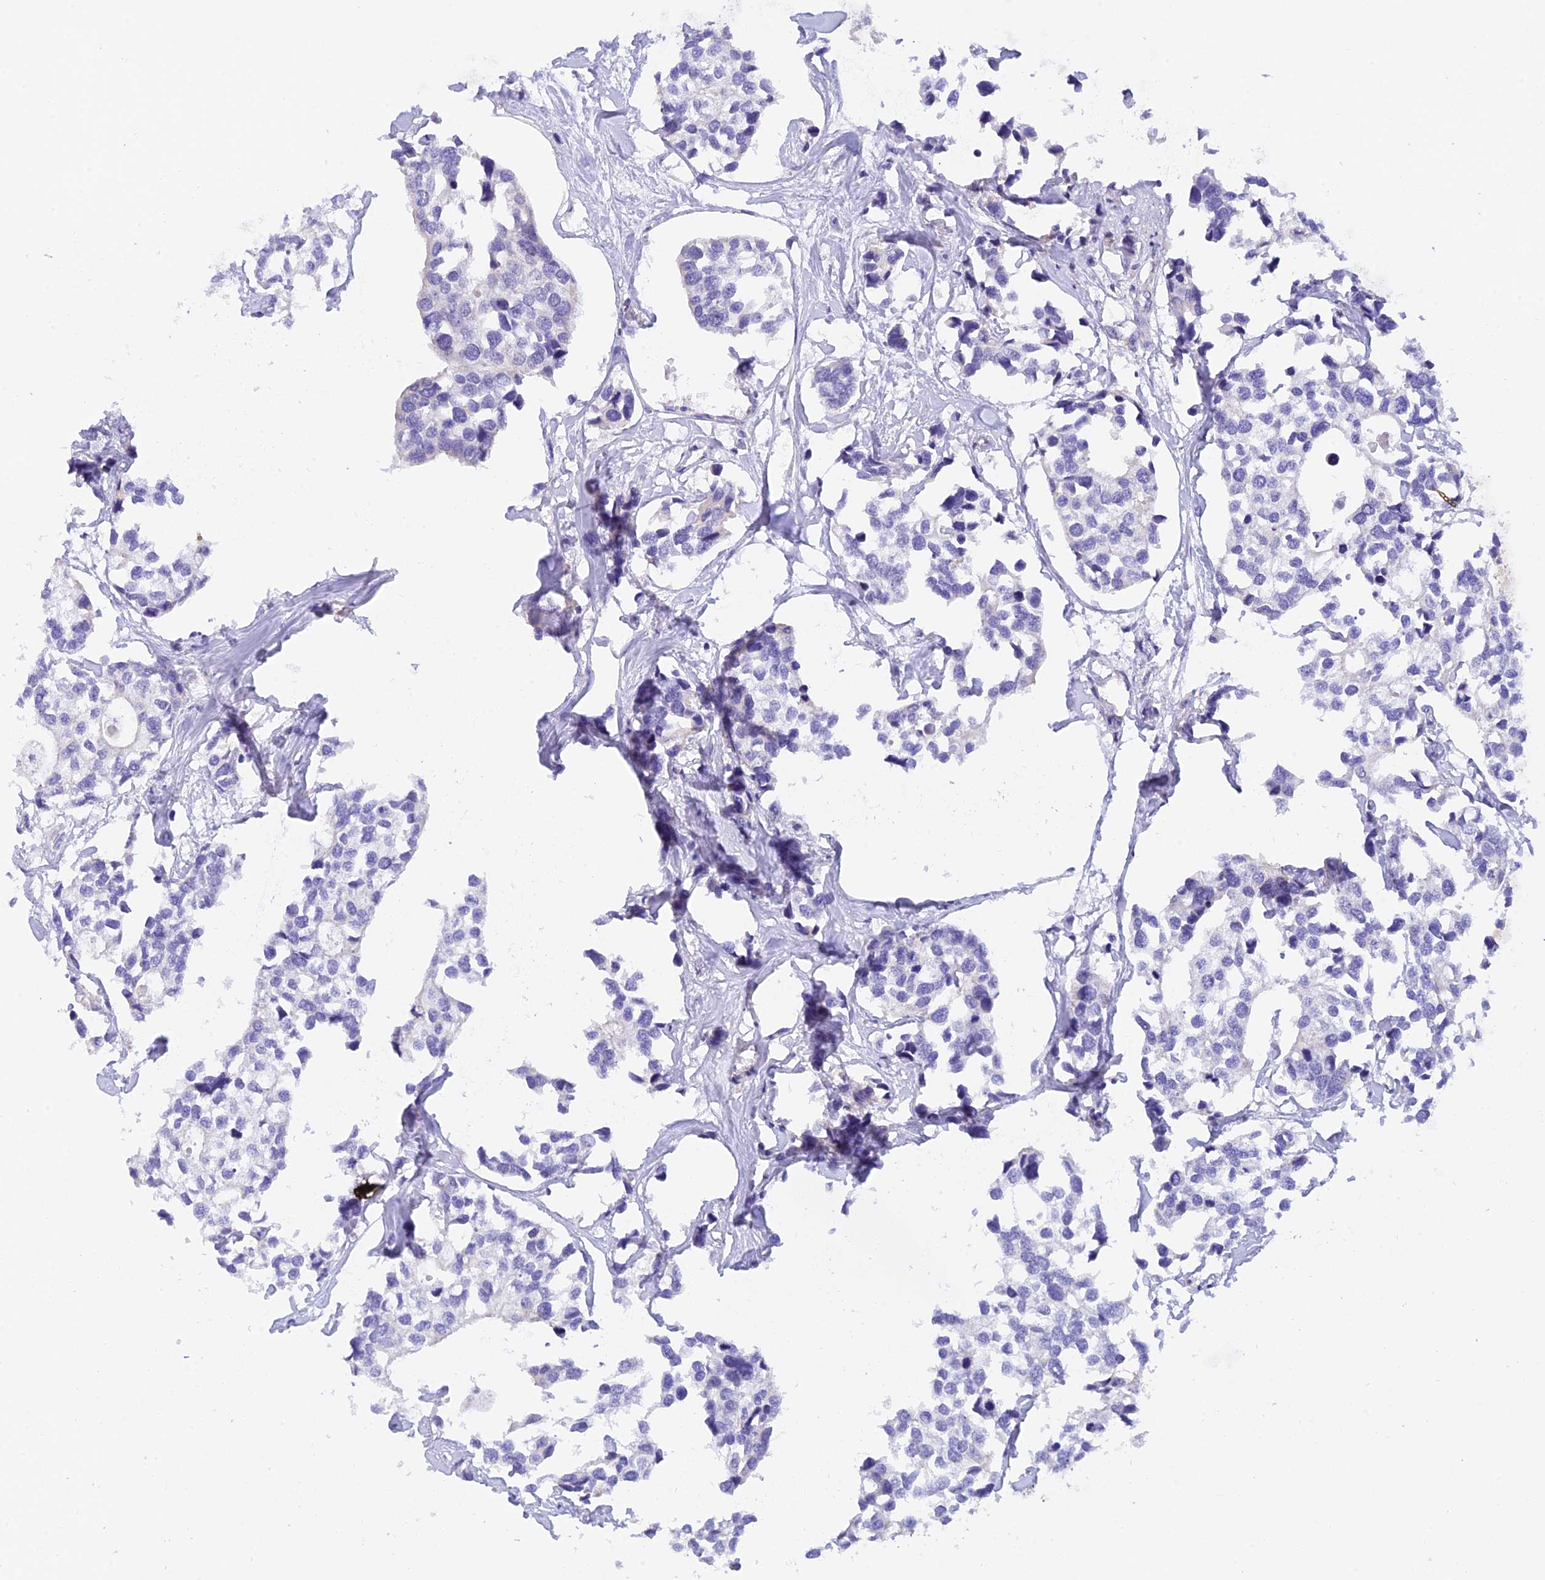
{"staining": {"intensity": "negative", "quantity": "none", "location": "none"}, "tissue": "breast cancer", "cell_type": "Tumor cells", "image_type": "cancer", "snomed": [{"axis": "morphology", "description": "Duct carcinoma"}, {"axis": "topography", "description": "Breast"}], "caption": "Tumor cells are negative for brown protein staining in breast intraductal carcinoma. The staining was performed using DAB (3,3'-diaminobenzidine) to visualize the protein expression in brown, while the nuclei were stained in blue with hematoxylin (Magnification: 20x).", "gene": "C17orf67", "patient": {"sex": "female", "age": 83}}